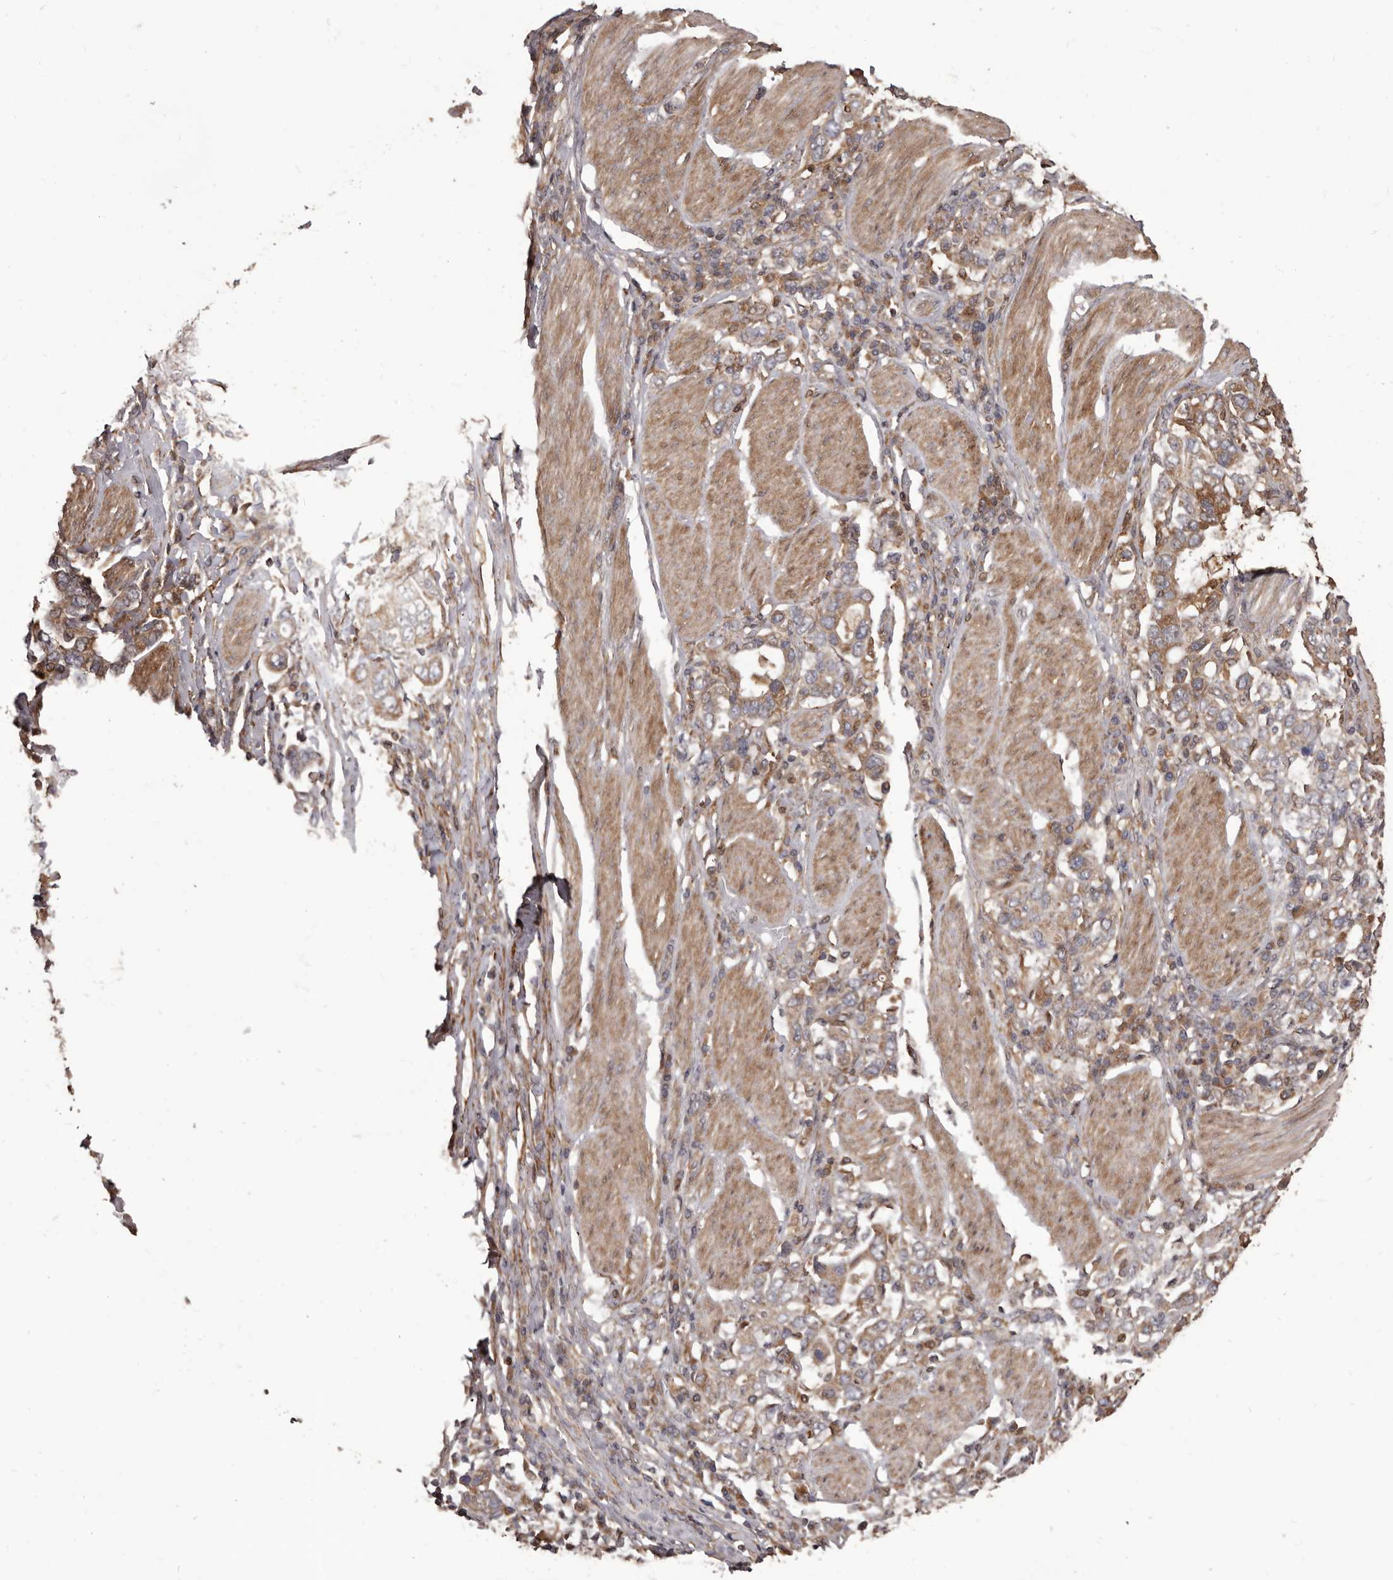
{"staining": {"intensity": "weak", "quantity": "25%-75%", "location": "cytoplasmic/membranous"}, "tissue": "stomach cancer", "cell_type": "Tumor cells", "image_type": "cancer", "snomed": [{"axis": "morphology", "description": "Adenocarcinoma, NOS"}, {"axis": "topography", "description": "Stomach, upper"}], "caption": "Protein expression analysis of stomach cancer displays weak cytoplasmic/membranous positivity in about 25%-75% of tumor cells.", "gene": "ZCCHC7", "patient": {"sex": "male", "age": 62}}